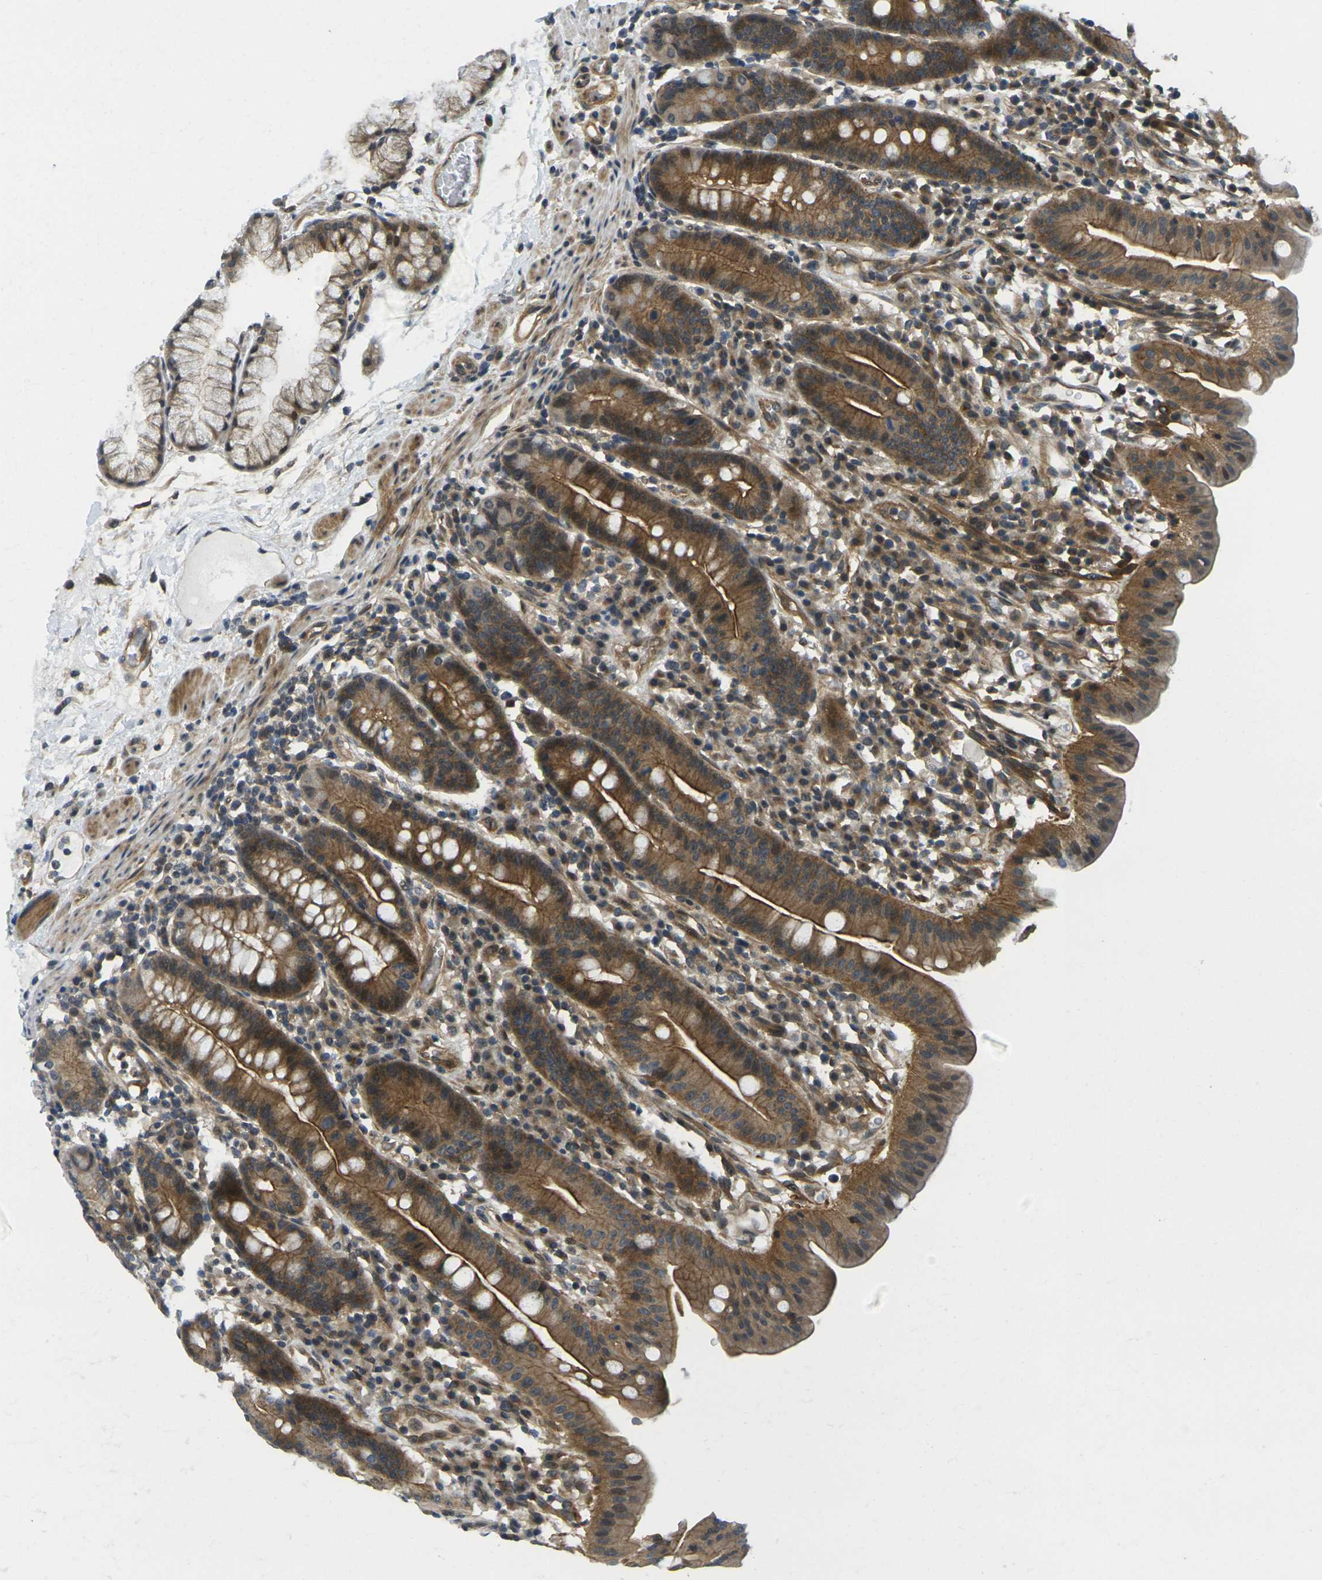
{"staining": {"intensity": "strong", "quantity": ">75%", "location": "cytoplasmic/membranous"}, "tissue": "duodenum", "cell_type": "Glandular cells", "image_type": "normal", "snomed": [{"axis": "morphology", "description": "Normal tissue, NOS"}, {"axis": "topography", "description": "Duodenum"}], "caption": "Protein expression analysis of unremarkable human duodenum reveals strong cytoplasmic/membranous staining in about >75% of glandular cells. (DAB = brown stain, brightfield microscopy at high magnification).", "gene": "KCTD10", "patient": {"sex": "male", "age": 50}}